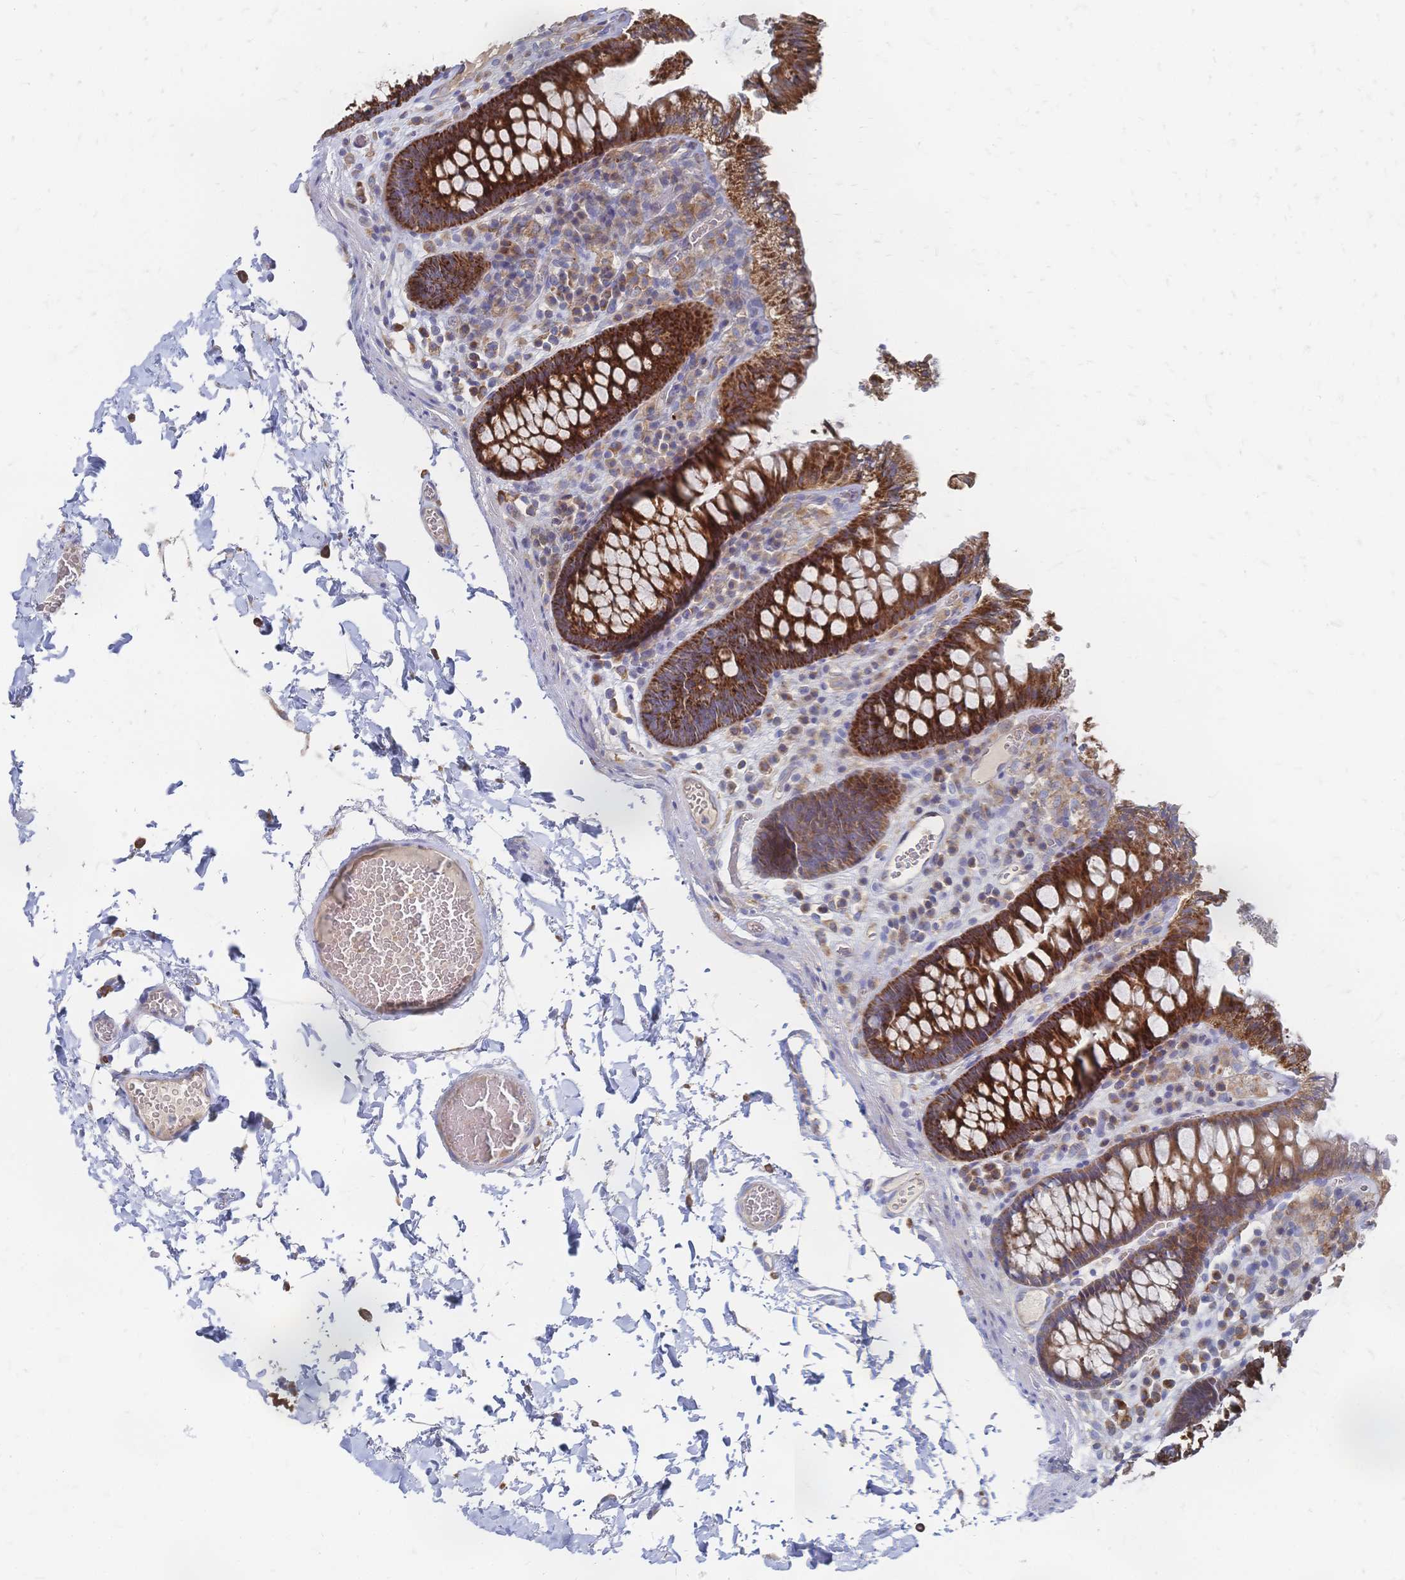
{"staining": {"intensity": "negative", "quantity": "none", "location": "none"}, "tissue": "colon", "cell_type": "Endothelial cells", "image_type": "normal", "snomed": [{"axis": "morphology", "description": "Normal tissue, NOS"}, {"axis": "topography", "description": "Colon"}, {"axis": "topography", "description": "Peripheral nerve tissue"}], "caption": "Colon was stained to show a protein in brown. There is no significant staining in endothelial cells. (IHC, brightfield microscopy, high magnification).", "gene": "SORBS1", "patient": {"sex": "male", "age": 84}}